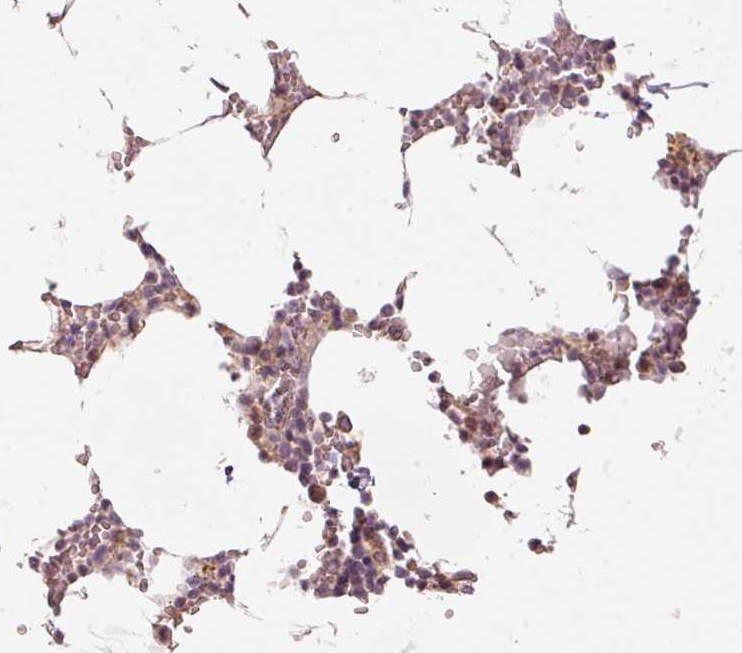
{"staining": {"intensity": "moderate", "quantity": "<25%", "location": "cytoplasmic/membranous"}, "tissue": "bone marrow", "cell_type": "Hematopoietic cells", "image_type": "normal", "snomed": [{"axis": "morphology", "description": "Normal tissue, NOS"}, {"axis": "topography", "description": "Bone marrow"}], "caption": "Bone marrow stained with immunohistochemistry exhibits moderate cytoplasmic/membranous expression in about <25% of hematopoietic cells.", "gene": "ARHGAP22", "patient": {"sex": "male", "age": 70}}